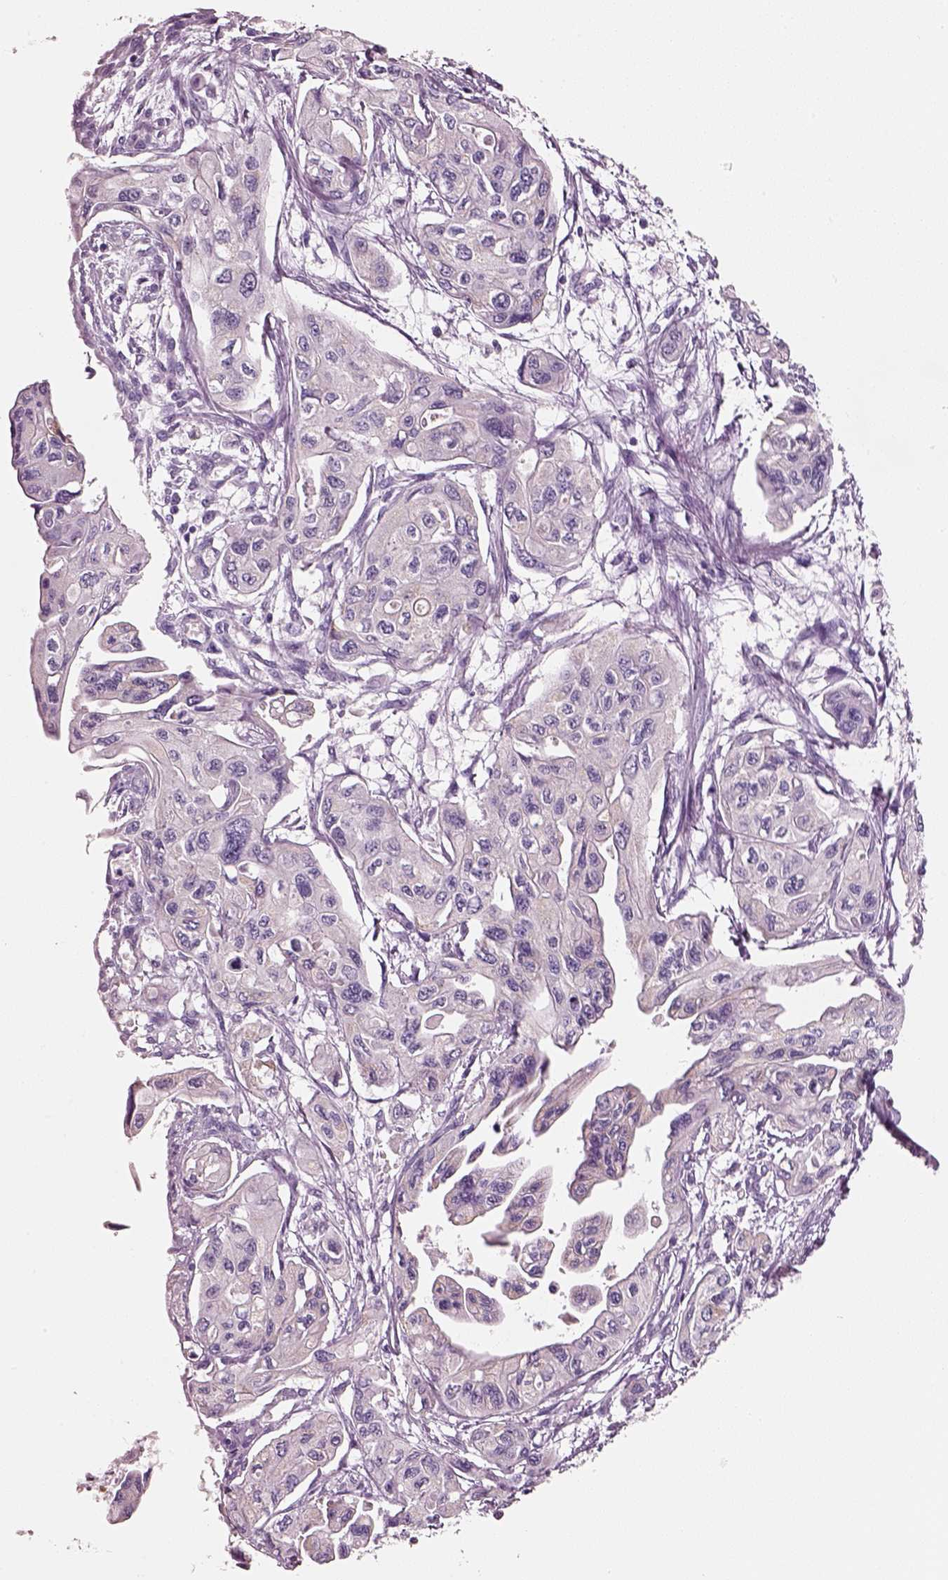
{"staining": {"intensity": "weak", "quantity": "<25%", "location": "cytoplasmic/membranous"}, "tissue": "pancreatic cancer", "cell_type": "Tumor cells", "image_type": "cancer", "snomed": [{"axis": "morphology", "description": "Adenocarcinoma, NOS"}, {"axis": "topography", "description": "Pancreas"}], "caption": "High magnification brightfield microscopy of adenocarcinoma (pancreatic) stained with DAB (3,3'-diaminobenzidine) (brown) and counterstained with hematoxylin (blue): tumor cells show no significant positivity. Nuclei are stained in blue.", "gene": "ELSPBP1", "patient": {"sex": "female", "age": 76}}